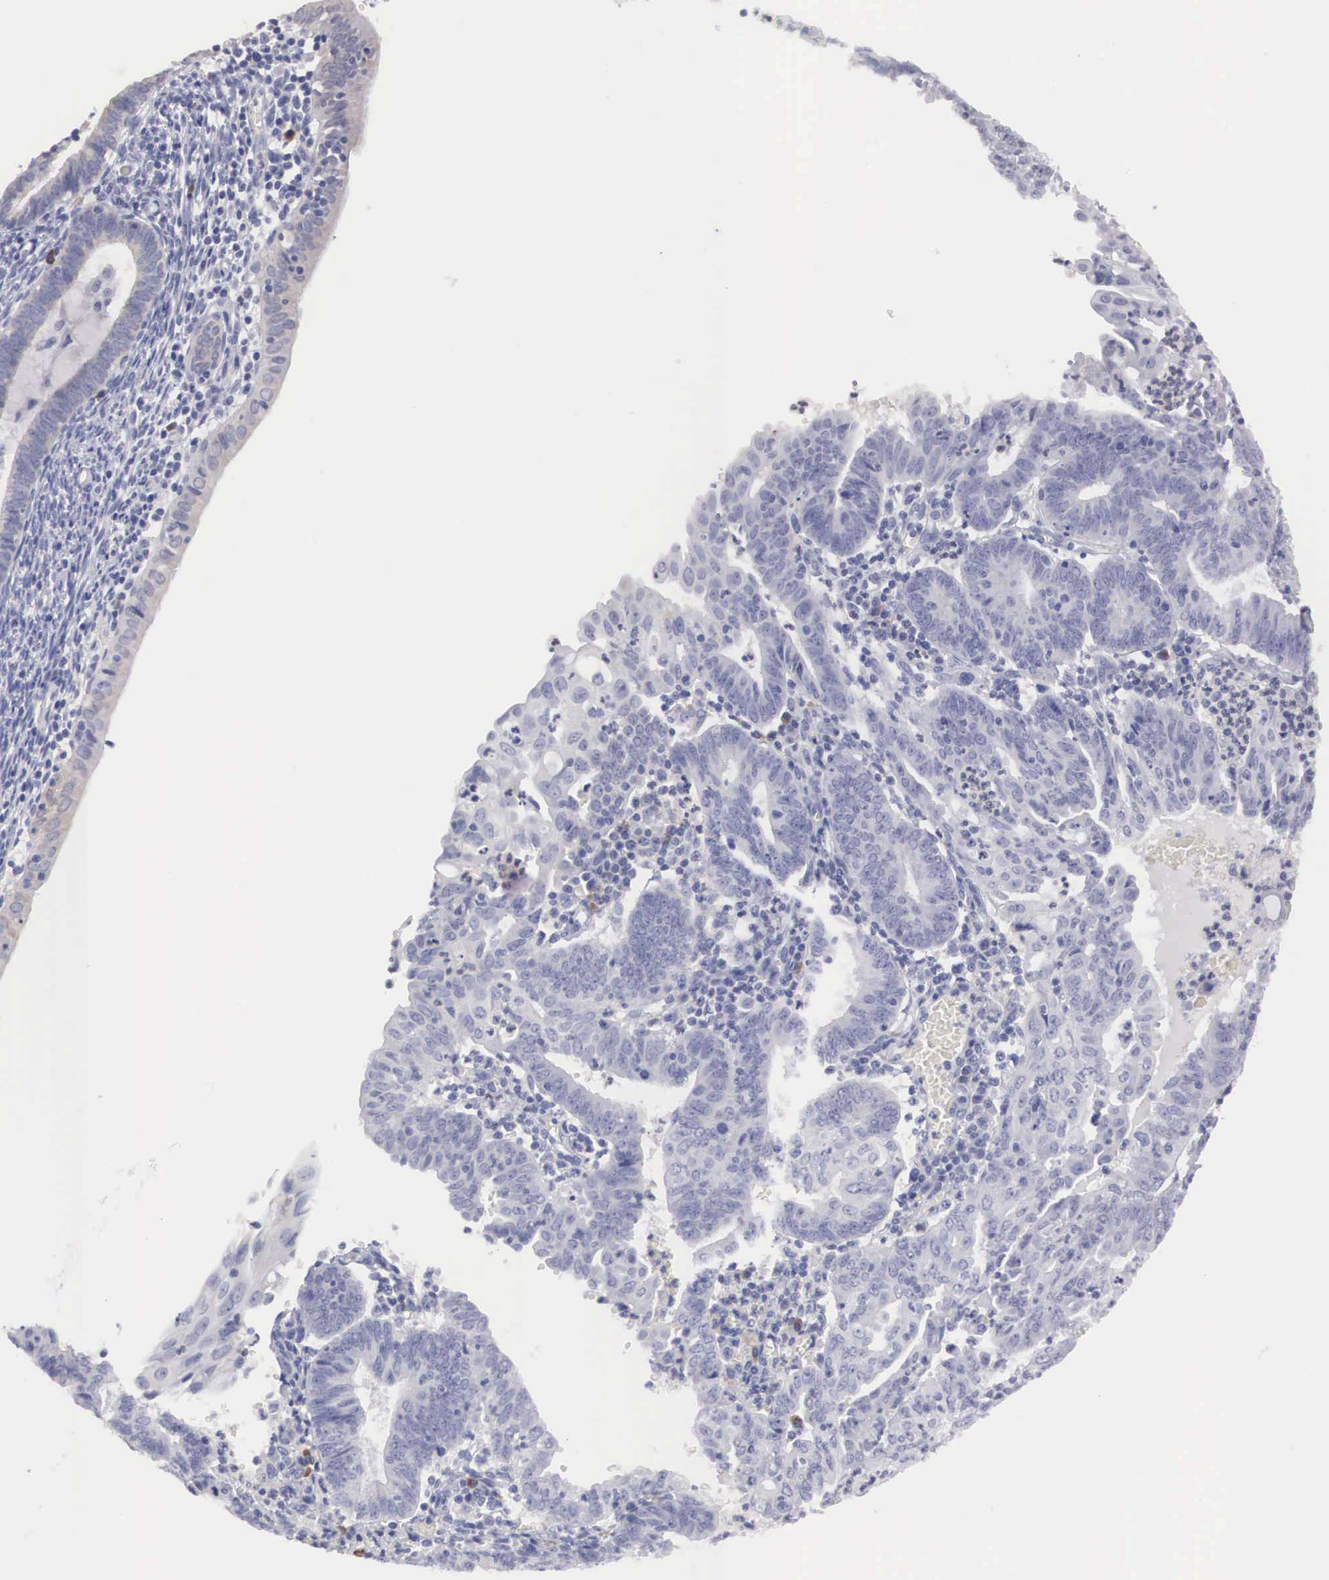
{"staining": {"intensity": "weak", "quantity": "<25%", "location": "cytoplasmic/membranous"}, "tissue": "endometrial cancer", "cell_type": "Tumor cells", "image_type": "cancer", "snomed": [{"axis": "morphology", "description": "Adenocarcinoma, NOS"}, {"axis": "topography", "description": "Endometrium"}], "caption": "There is no significant staining in tumor cells of endometrial cancer.", "gene": "REPS2", "patient": {"sex": "female", "age": 60}}